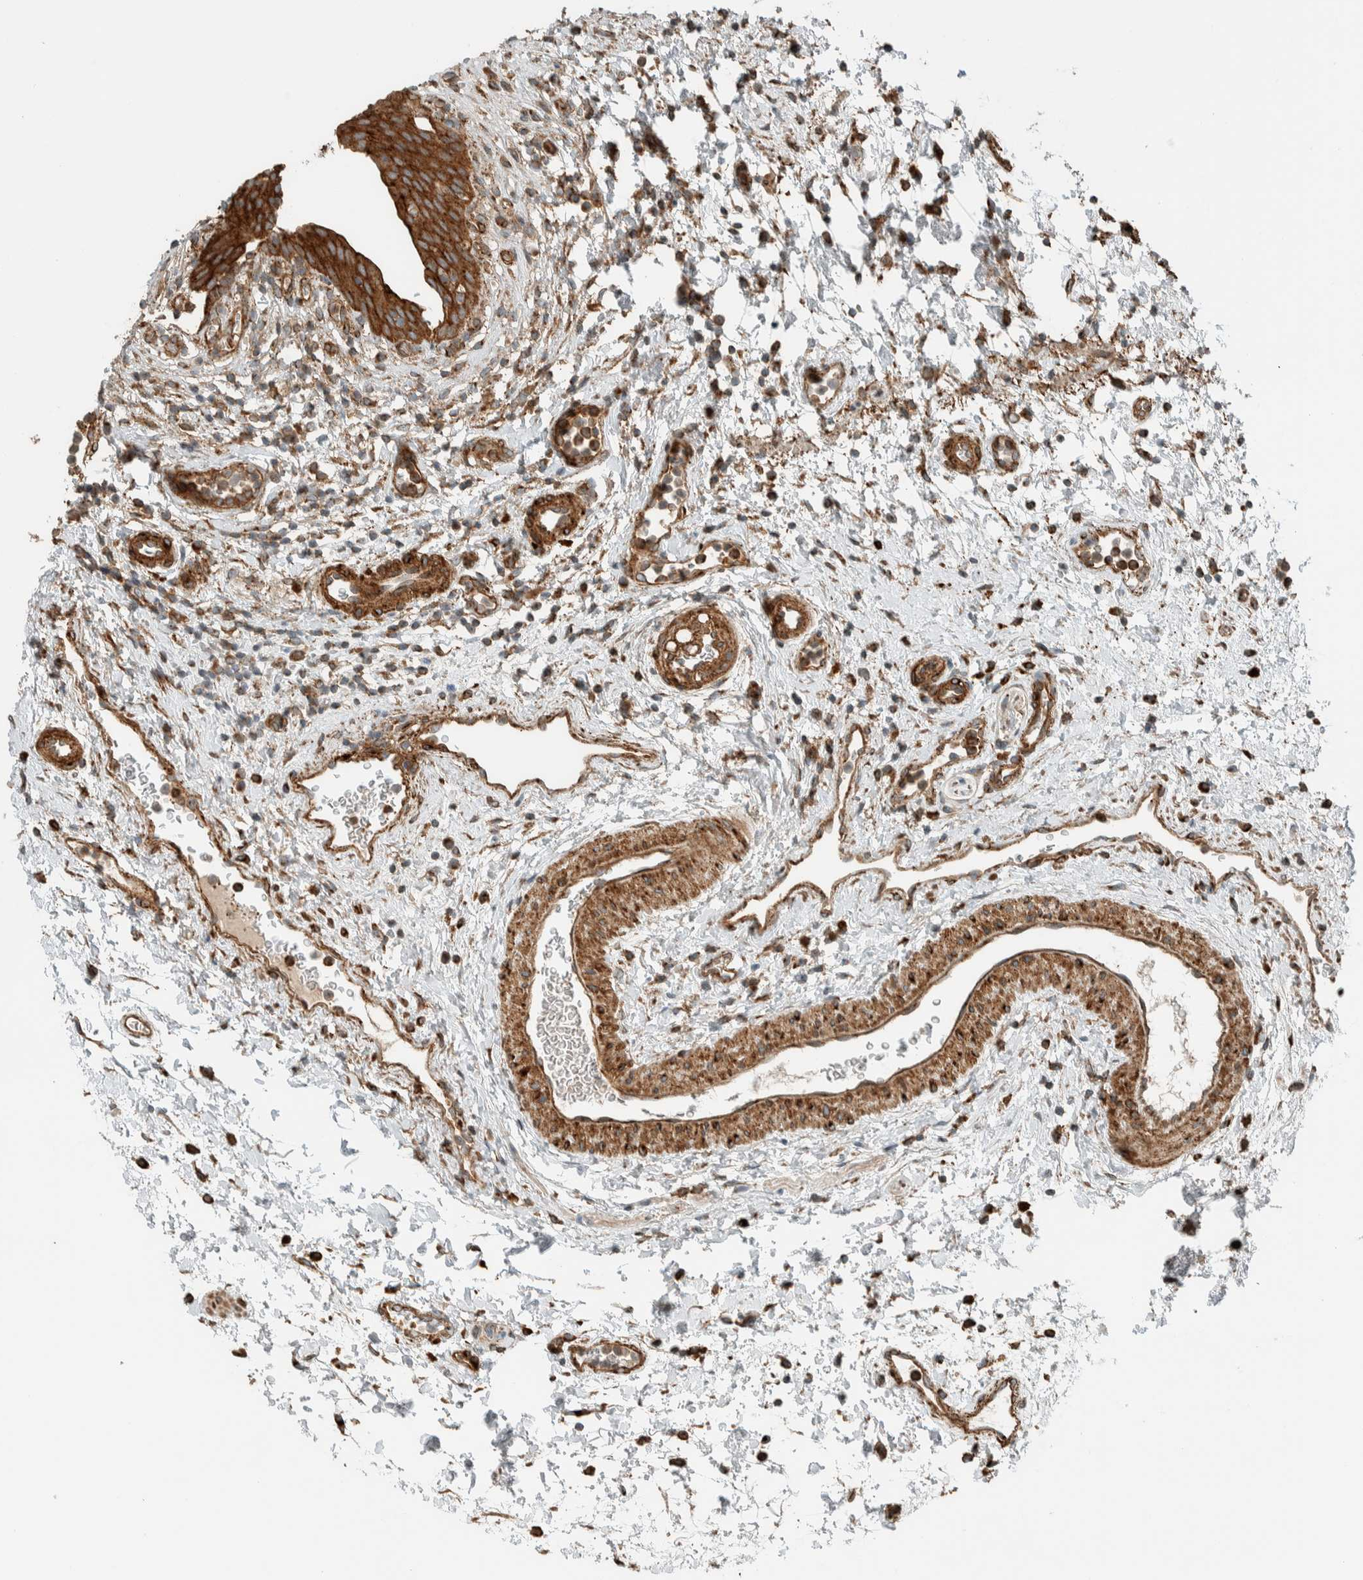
{"staining": {"intensity": "strong", "quantity": ">75%", "location": "cytoplasmic/membranous"}, "tissue": "urinary bladder", "cell_type": "Urothelial cells", "image_type": "normal", "snomed": [{"axis": "morphology", "description": "Normal tissue, NOS"}, {"axis": "topography", "description": "Urinary bladder"}], "caption": "This micrograph shows IHC staining of normal human urinary bladder, with high strong cytoplasmic/membranous expression in about >75% of urothelial cells.", "gene": "EXOC7", "patient": {"sex": "male", "age": 37}}